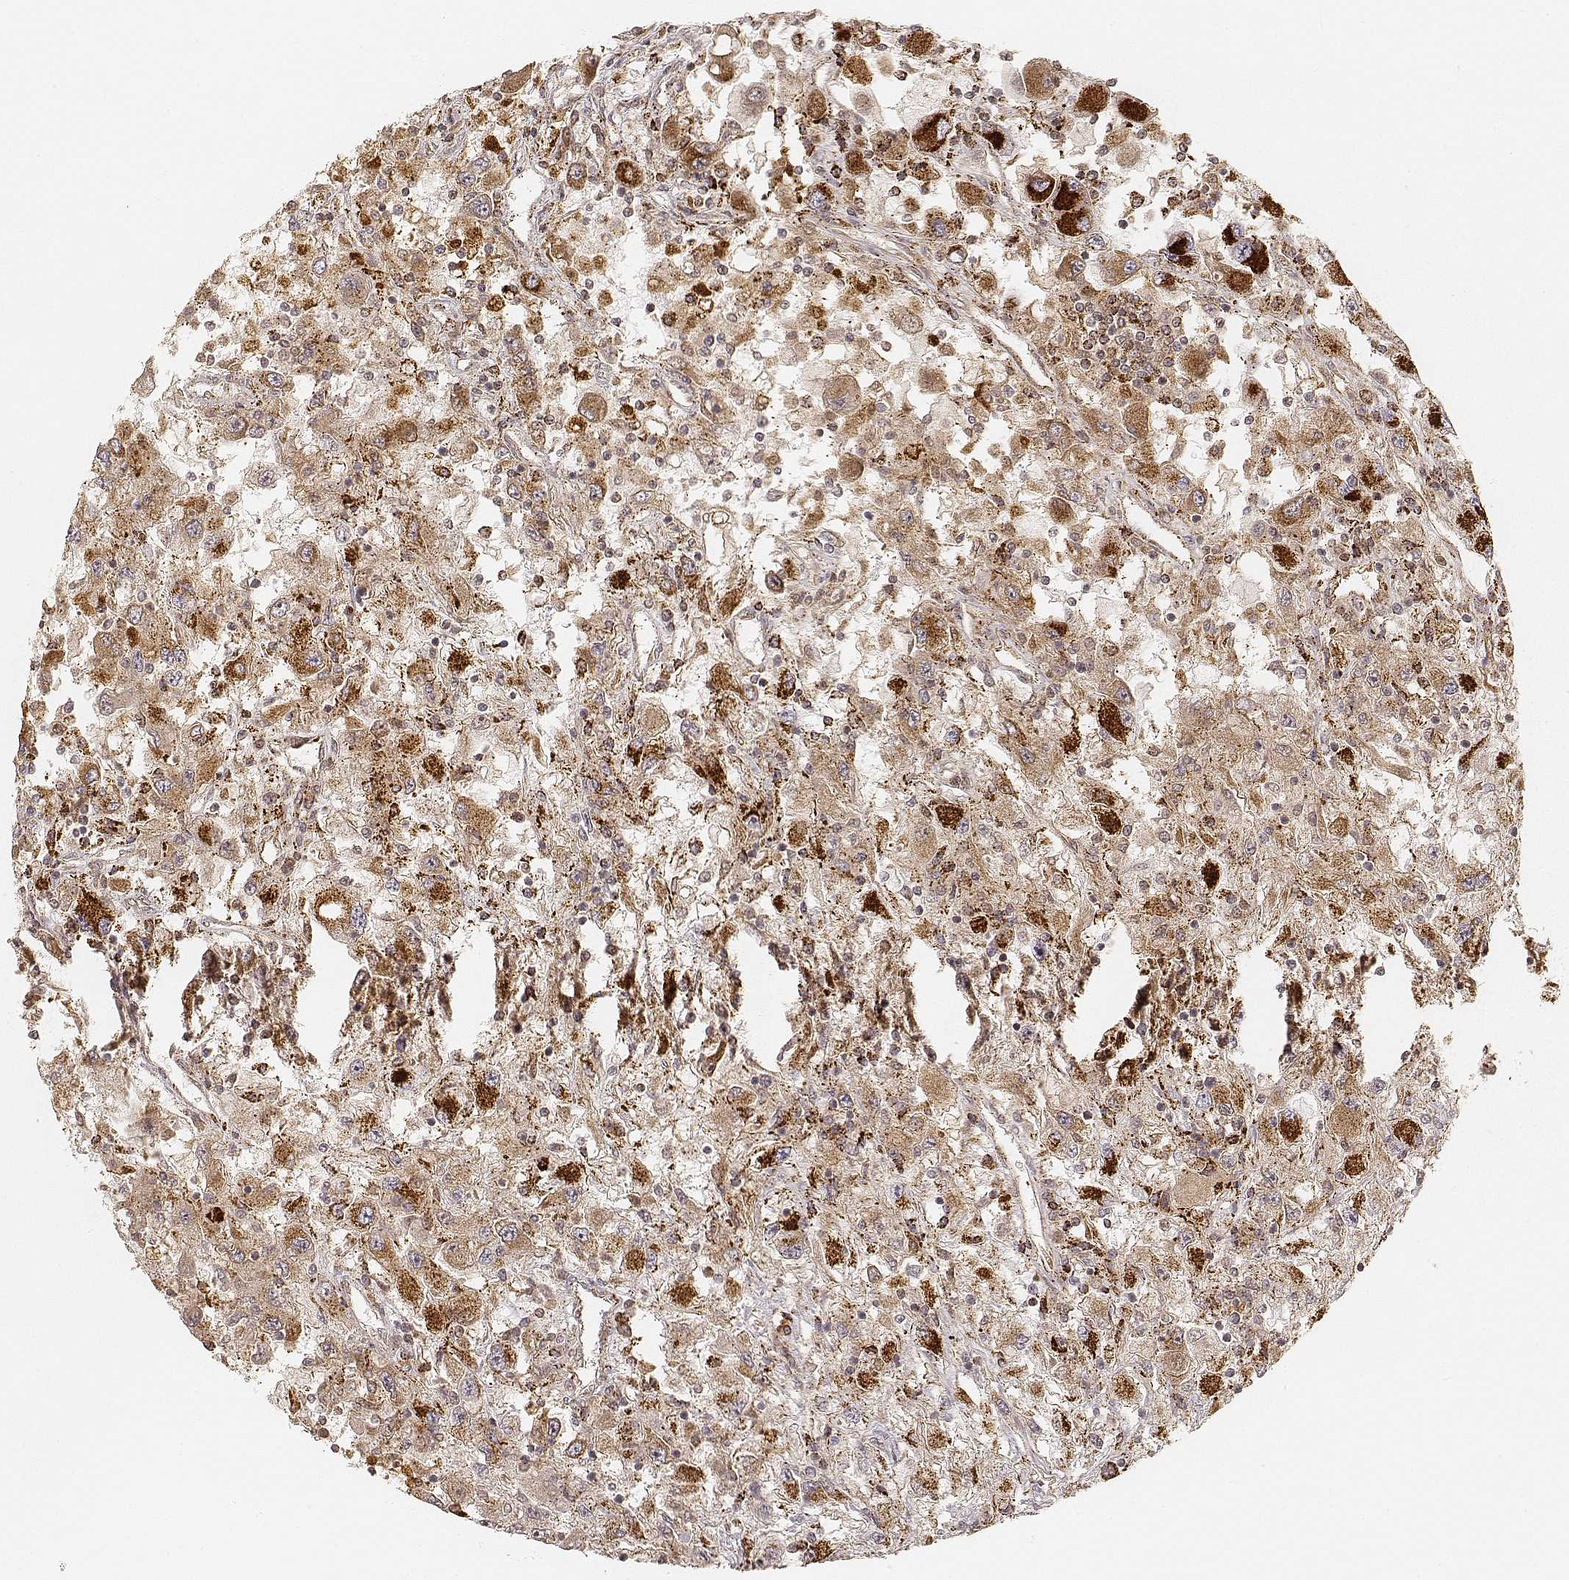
{"staining": {"intensity": "strong", "quantity": ">75%", "location": "cytoplasmic/membranous"}, "tissue": "renal cancer", "cell_type": "Tumor cells", "image_type": "cancer", "snomed": [{"axis": "morphology", "description": "Adenocarcinoma, NOS"}, {"axis": "topography", "description": "Kidney"}], "caption": "Protein staining of adenocarcinoma (renal) tissue exhibits strong cytoplasmic/membranous expression in about >75% of tumor cells. Nuclei are stained in blue.", "gene": "CS", "patient": {"sex": "female", "age": 67}}